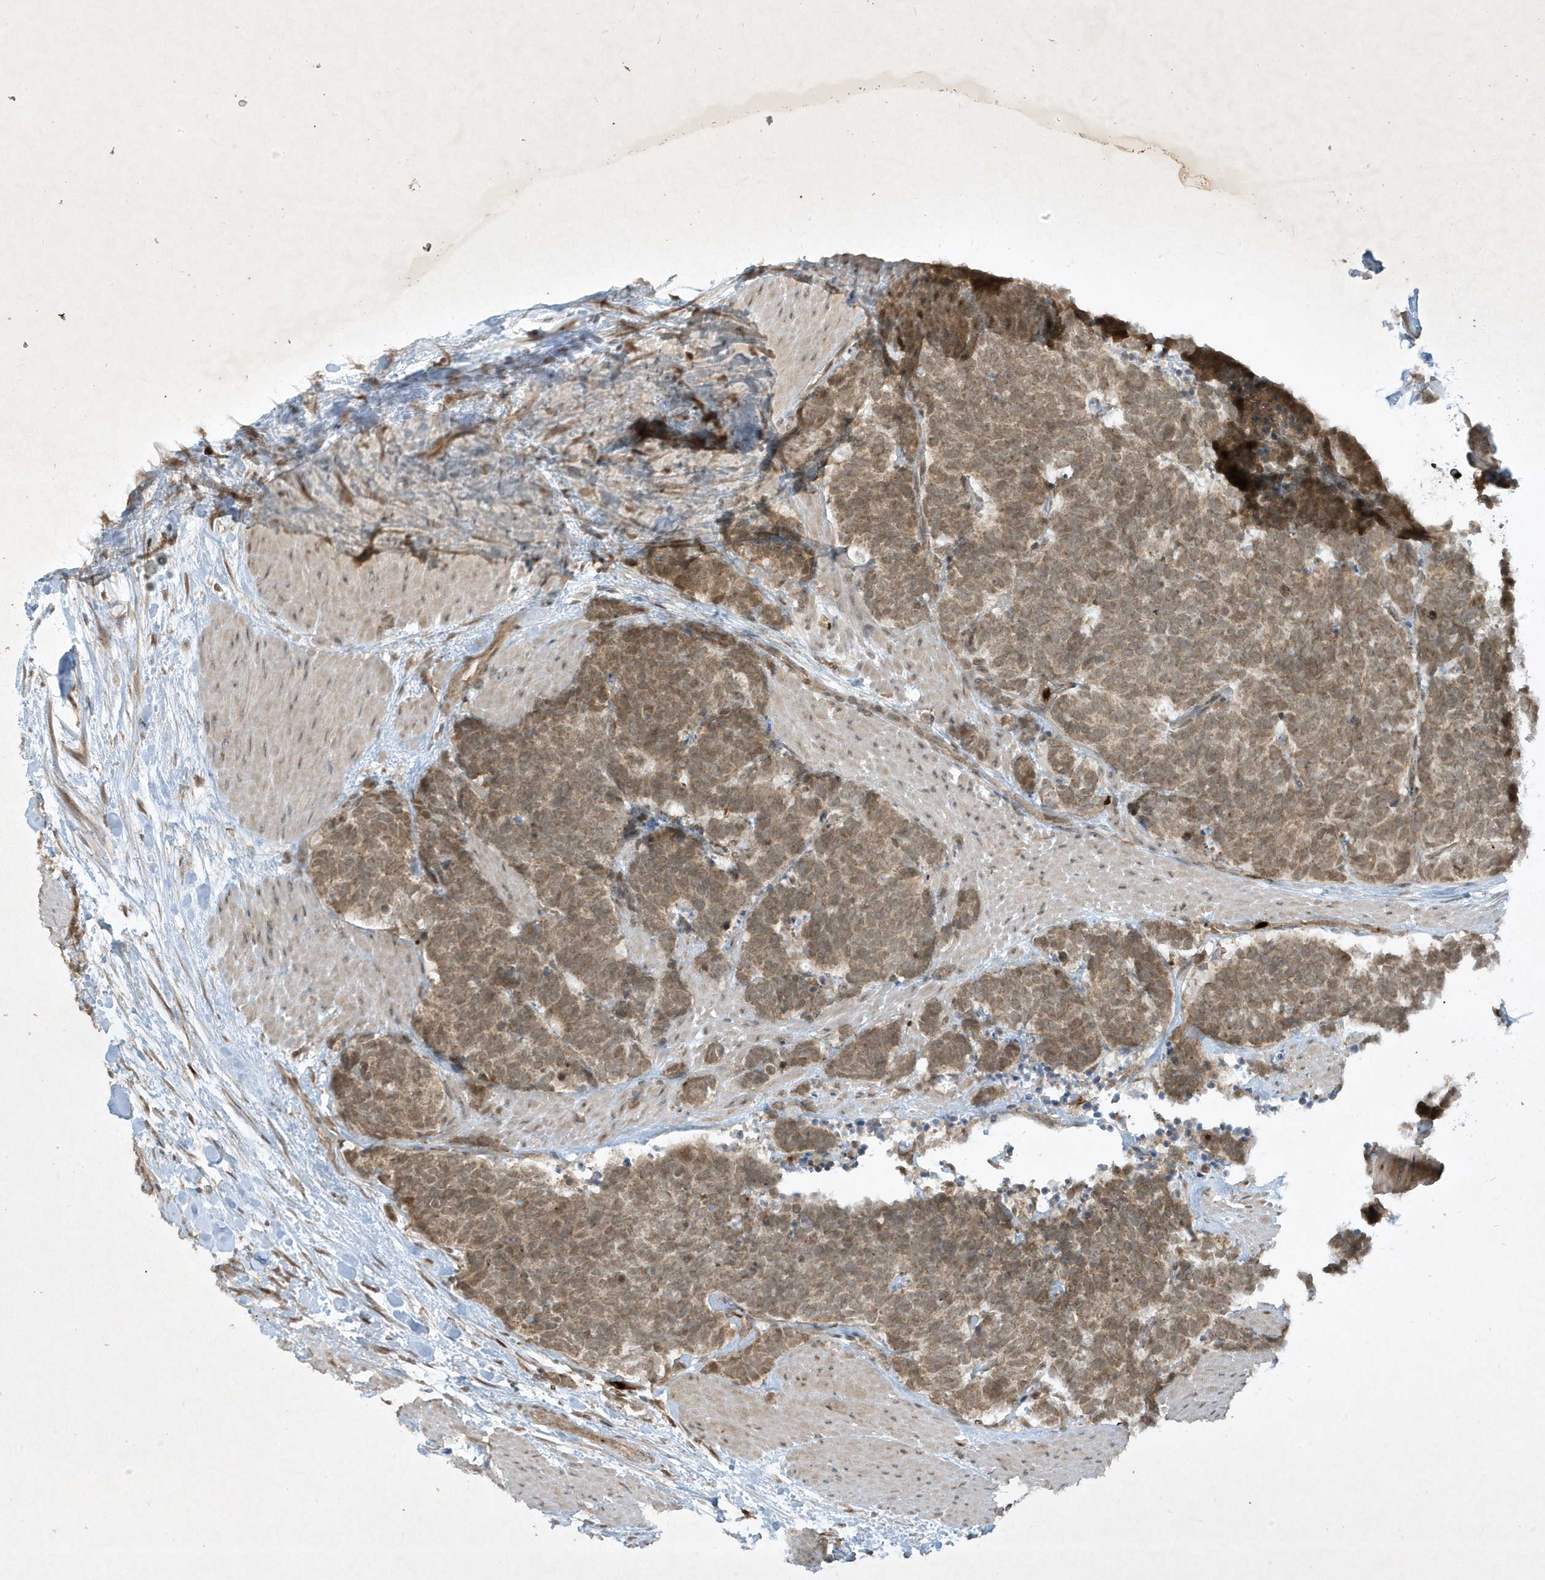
{"staining": {"intensity": "weak", "quantity": ">75%", "location": "cytoplasmic/membranous,nuclear"}, "tissue": "carcinoid", "cell_type": "Tumor cells", "image_type": "cancer", "snomed": [{"axis": "morphology", "description": "Carcinoma, NOS"}, {"axis": "morphology", "description": "Carcinoid, malignant, NOS"}, {"axis": "topography", "description": "Urinary bladder"}], "caption": "Immunohistochemical staining of carcinoid reveals low levels of weak cytoplasmic/membranous and nuclear protein expression in about >75% of tumor cells.", "gene": "ZNF213", "patient": {"sex": "male", "age": 57}}